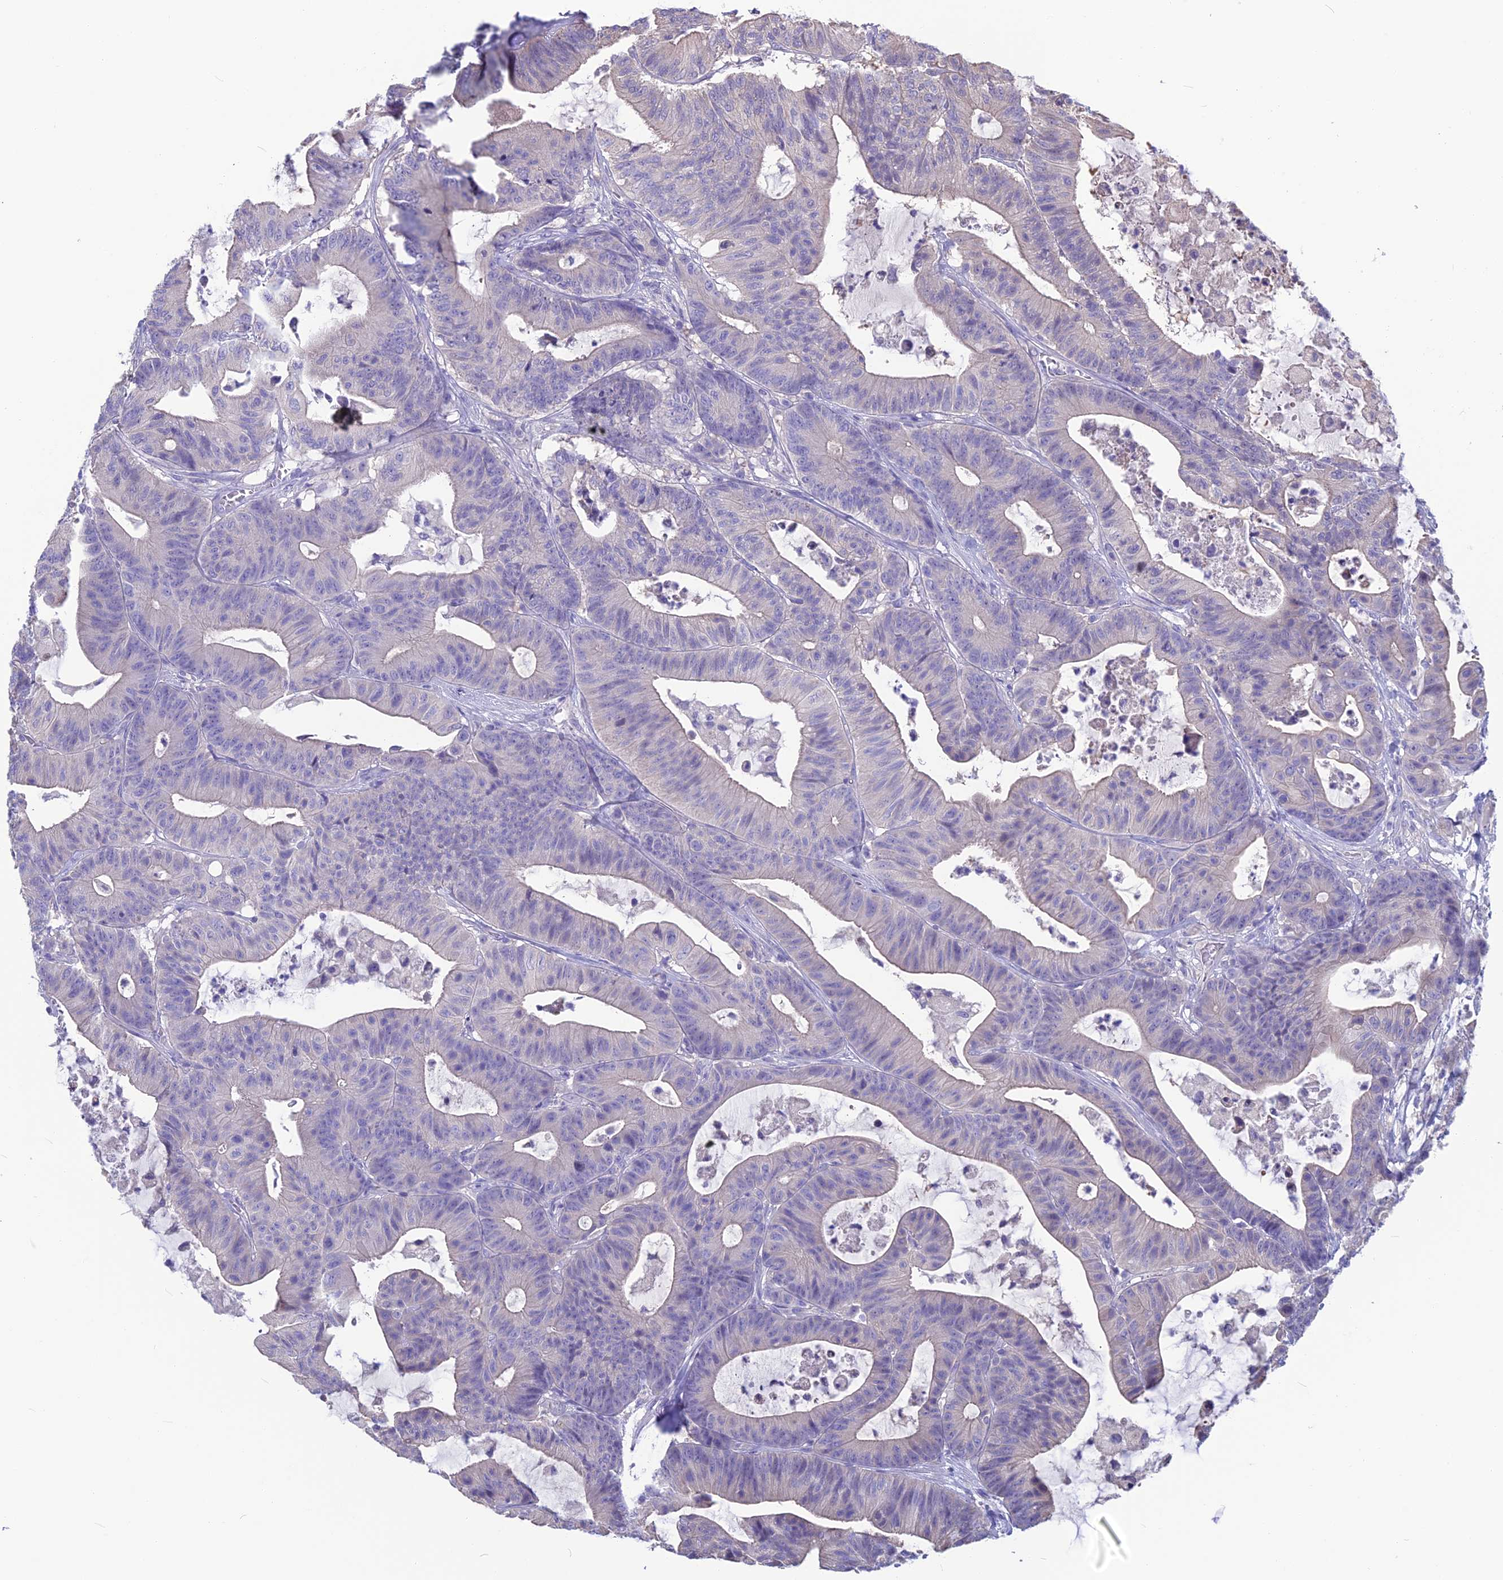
{"staining": {"intensity": "negative", "quantity": "none", "location": "none"}, "tissue": "colorectal cancer", "cell_type": "Tumor cells", "image_type": "cancer", "snomed": [{"axis": "morphology", "description": "Adenocarcinoma, NOS"}, {"axis": "topography", "description": "Colon"}], "caption": "DAB (3,3'-diaminobenzidine) immunohistochemical staining of human colorectal cancer demonstrates no significant positivity in tumor cells.", "gene": "SNAP91", "patient": {"sex": "female", "age": 84}}